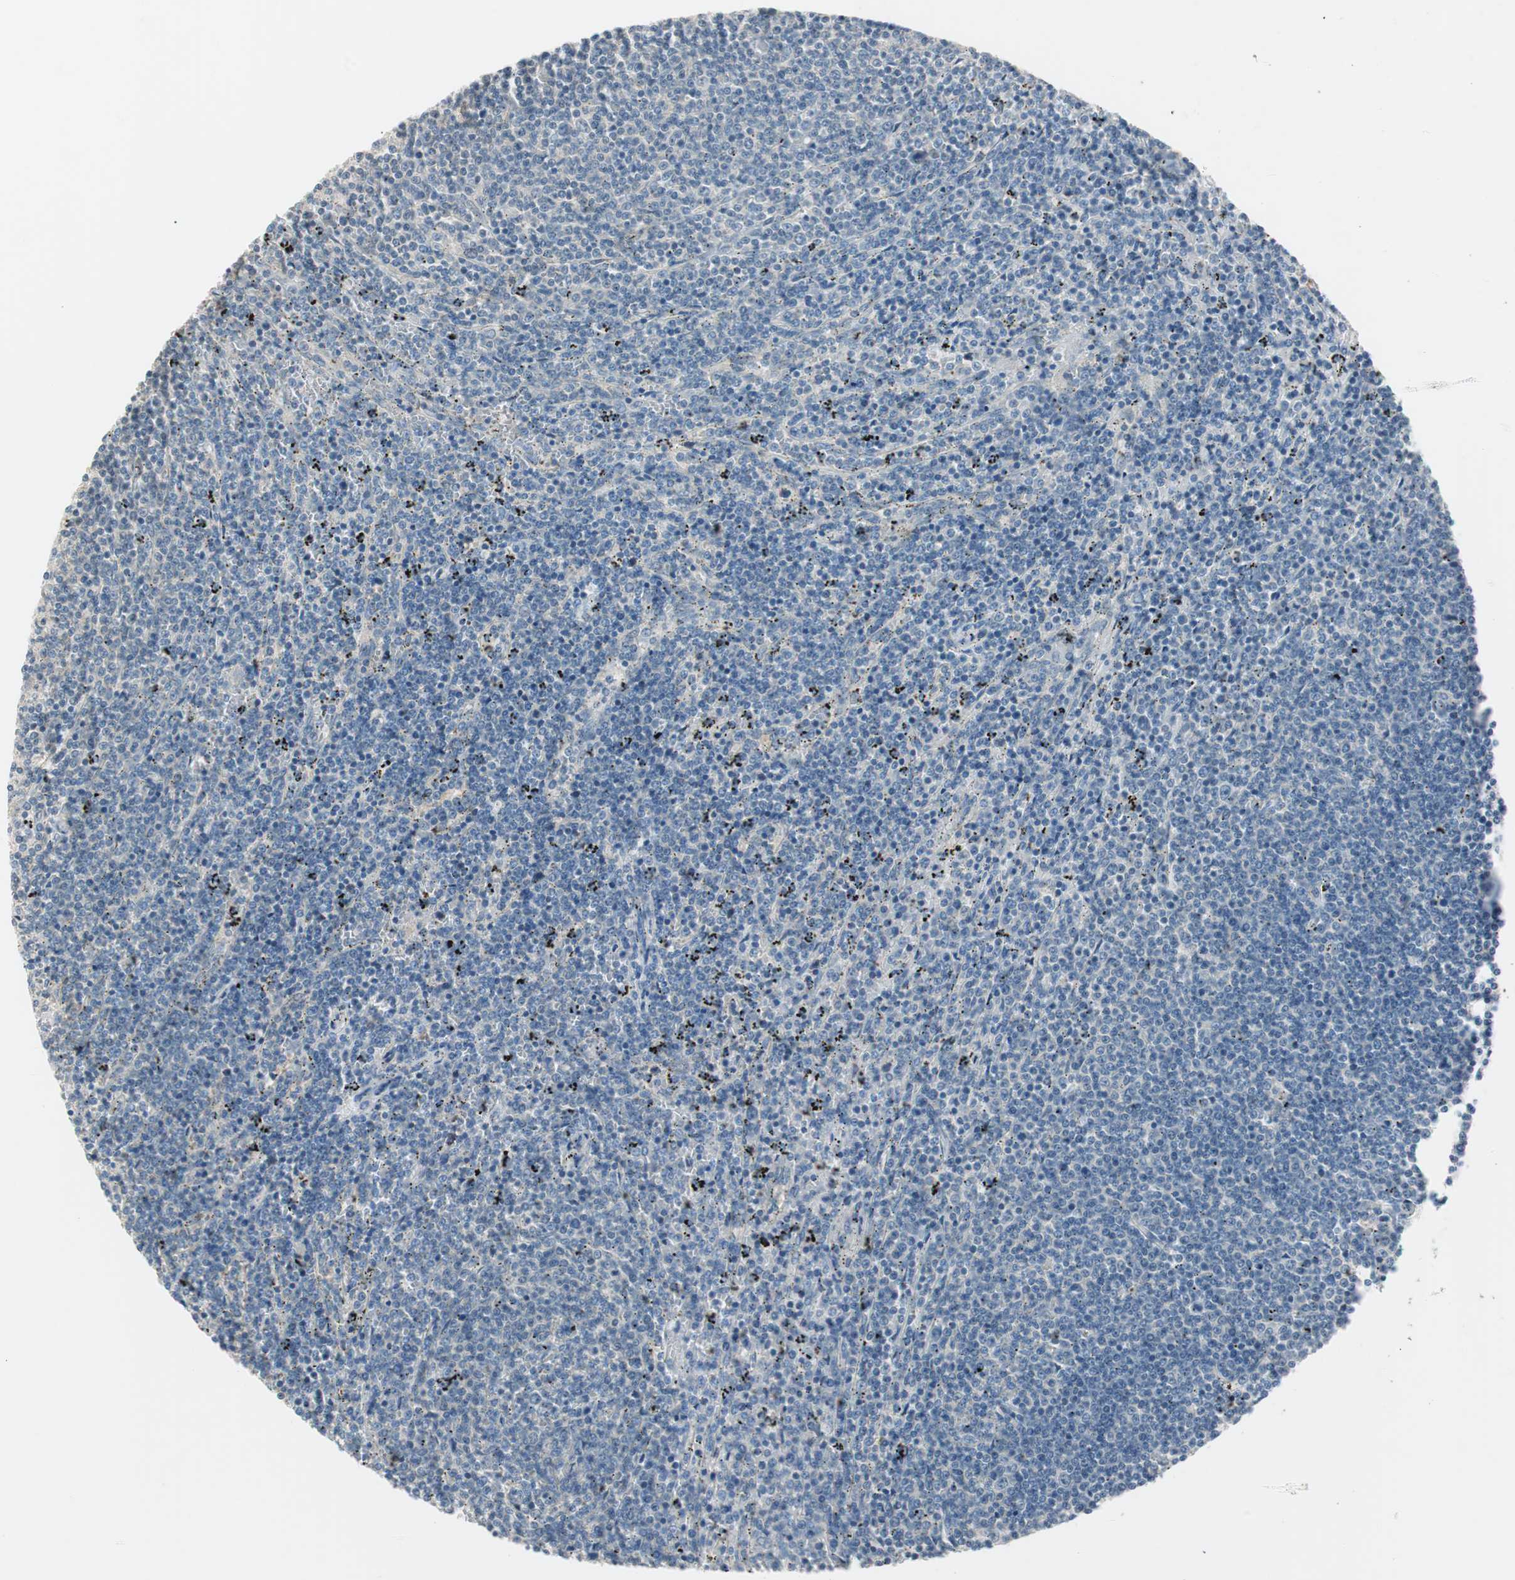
{"staining": {"intensity": "negative", "quantity": "none", "location": "none"}, "tissue": "lymphoma", "cell_type": "Tumor cells", "image_type": "cancer", "snomed": [{"axis": "morphology", "description": "Malignant lymphoma, non-Hodgkin's type, Low grade"}, {"axis": "topography", "description": "Spleen"}], "caption": "The image displays no significant staining in tumor cells of lymphoma.", "gene": "KHK", "patient": {"sex": "female", "age": 50}}